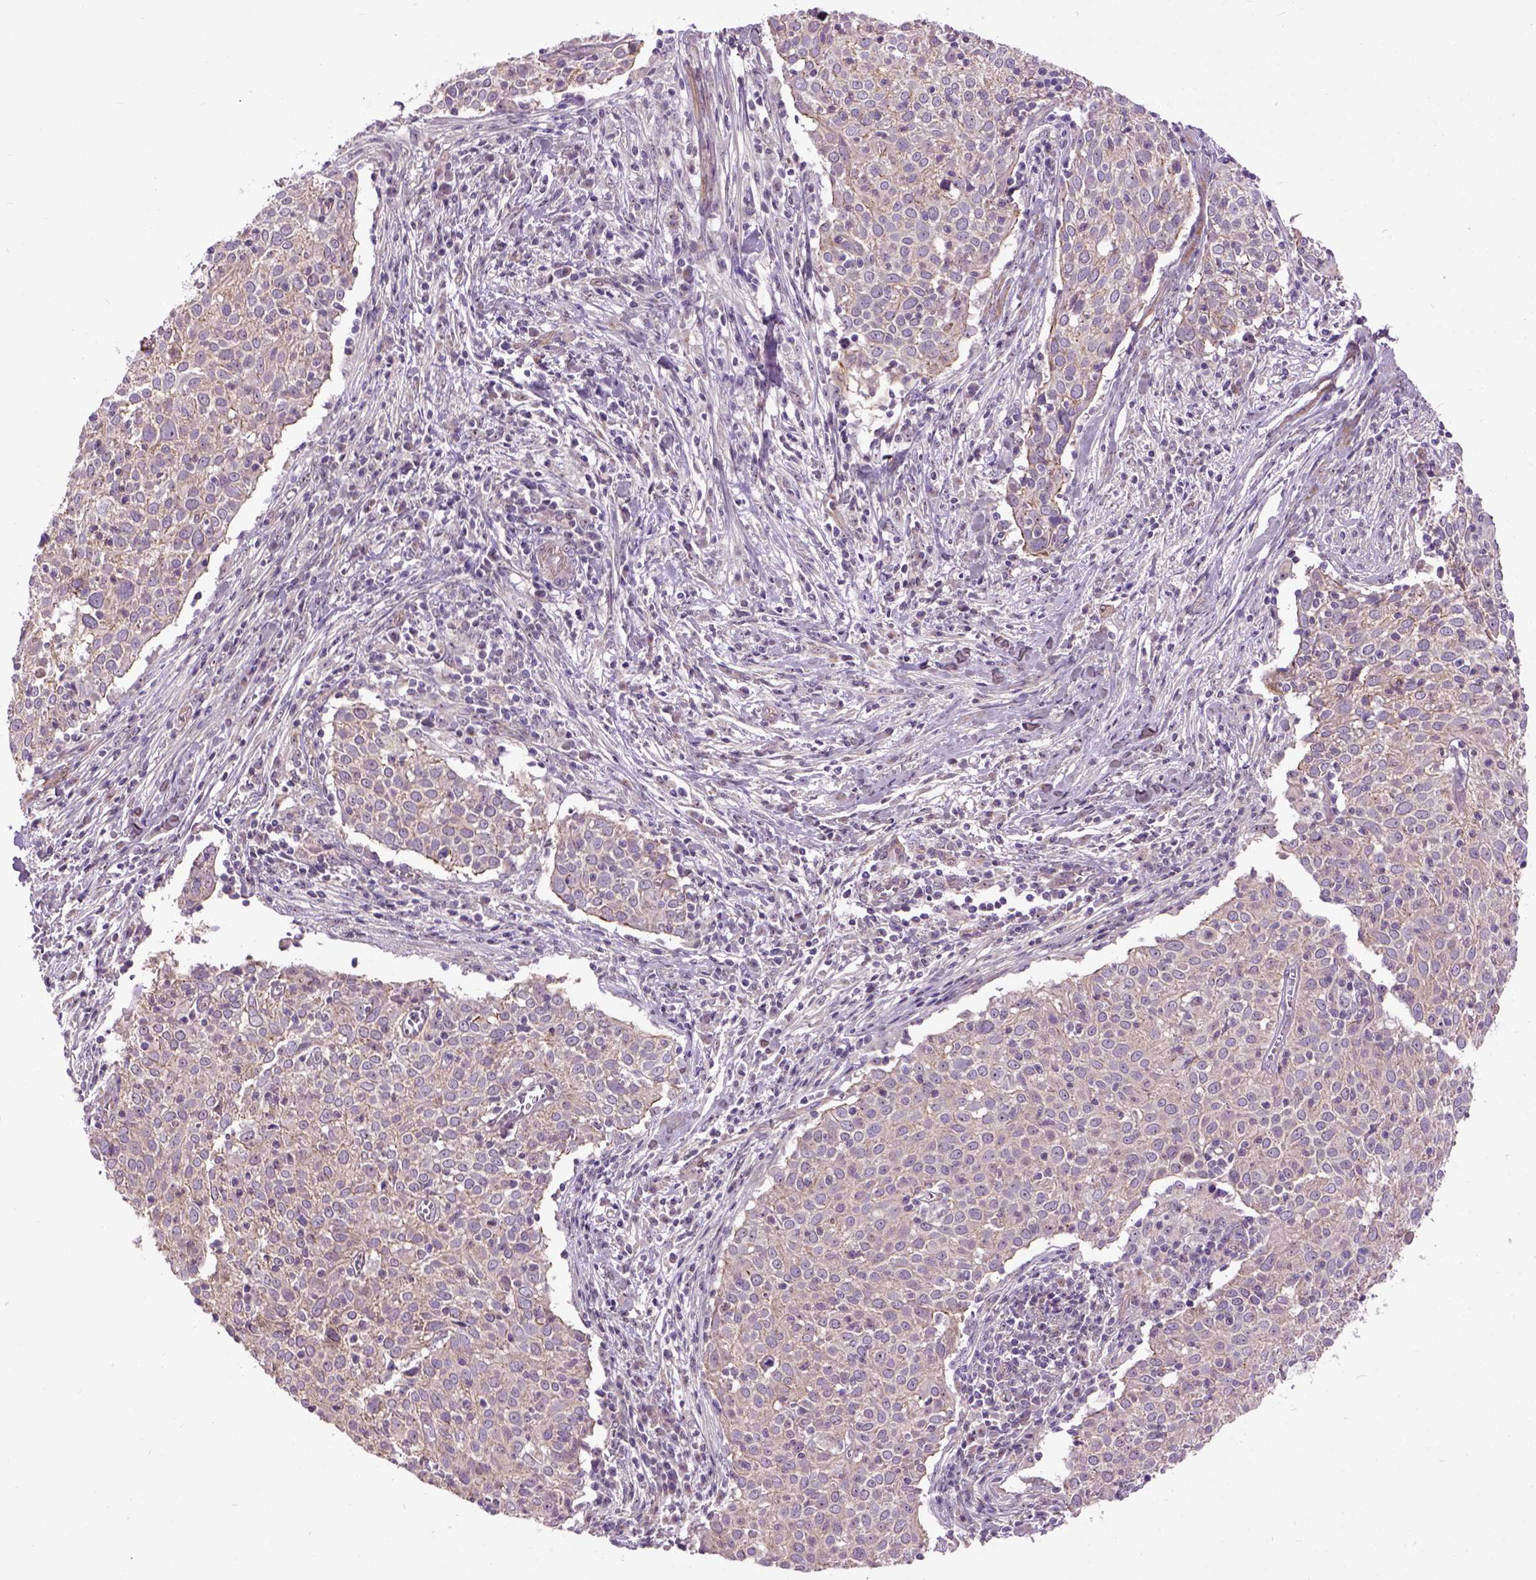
{"staining": {"intensity": "weak", "quantity": ">75%", "location": "cytoplasmic/membranous"}, "tissue": "cervical cancer", "cell_type": "Tumor cells", "image_type": "cancer", "snomed": [{"axis": "morphology", "description": "Squamous cell carcinoma, NOS"}, {"axis": "topography", "description": "Cervix"}], "caption": "Human cervical cancer (squamous cell carcinoma) stained with a protein marker exhibits weak staining in tumor cells.", "gene": "MAPT", "patient": {"sex": "female", "age": 39}}